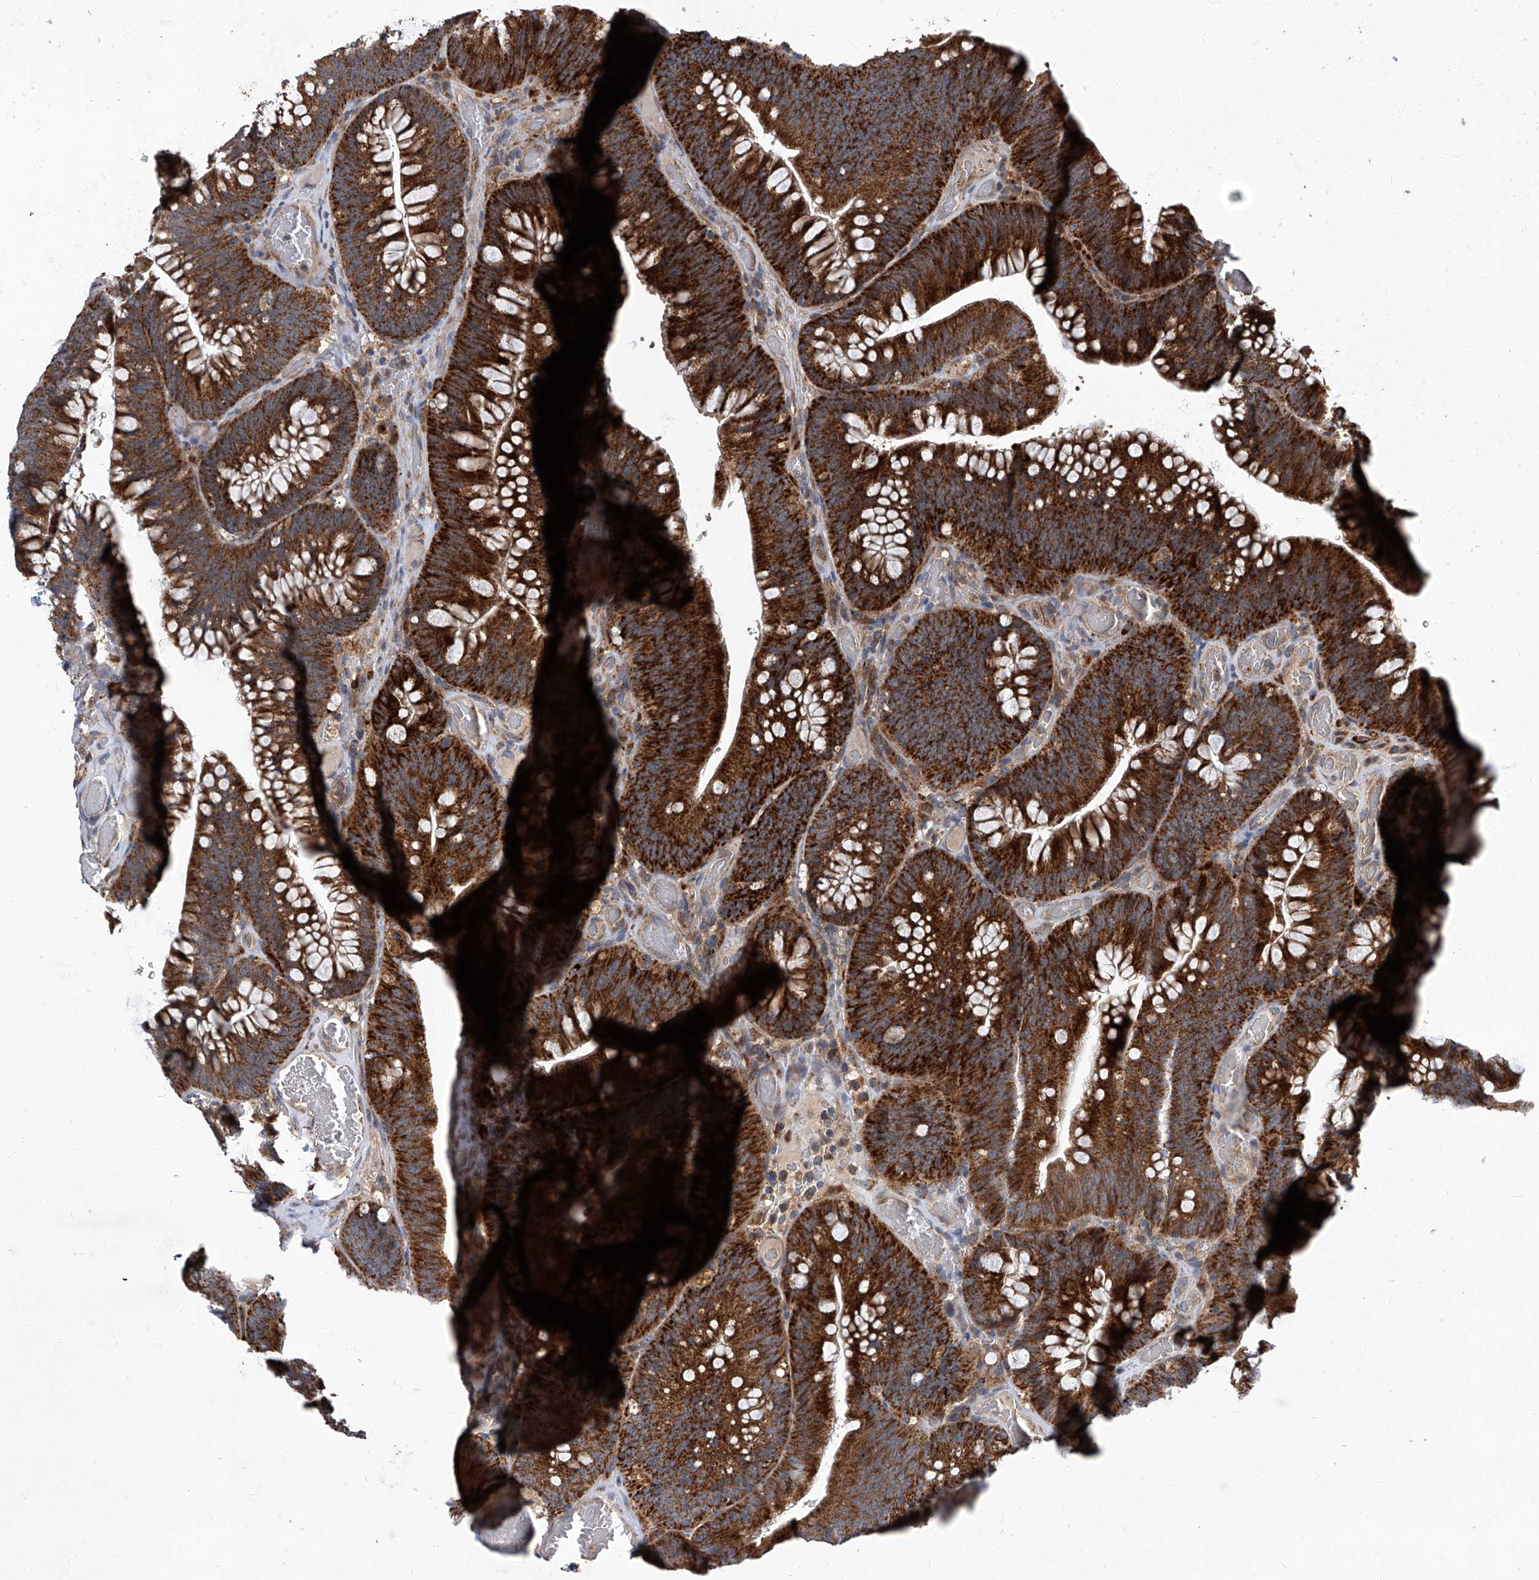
{"staining": {"intensity": "strong", "quantity": ">75%", "location": "cytoplasmic/membranous"}, "tissue": "colorectal cancer", "cell_type": "Tumor cells", "image_type": "cancer", "snomed": [{"axis": "morphology", "description": "Normal tissue, NOS"}, {"axis": "topography", "description": "Colon"}], "caption": "Brown immunohistochemical staining in colorectal cancer exhibits strong cytoplasmic/membranous staining in approximately >75% of tumor cells. (Stains: DAB in brown, nuclei in blue, Microscopy: brightfield microscopy at high magnification).", "gene": "TNFRSF13B", "patient": {"sex": "female", "age": 82}}